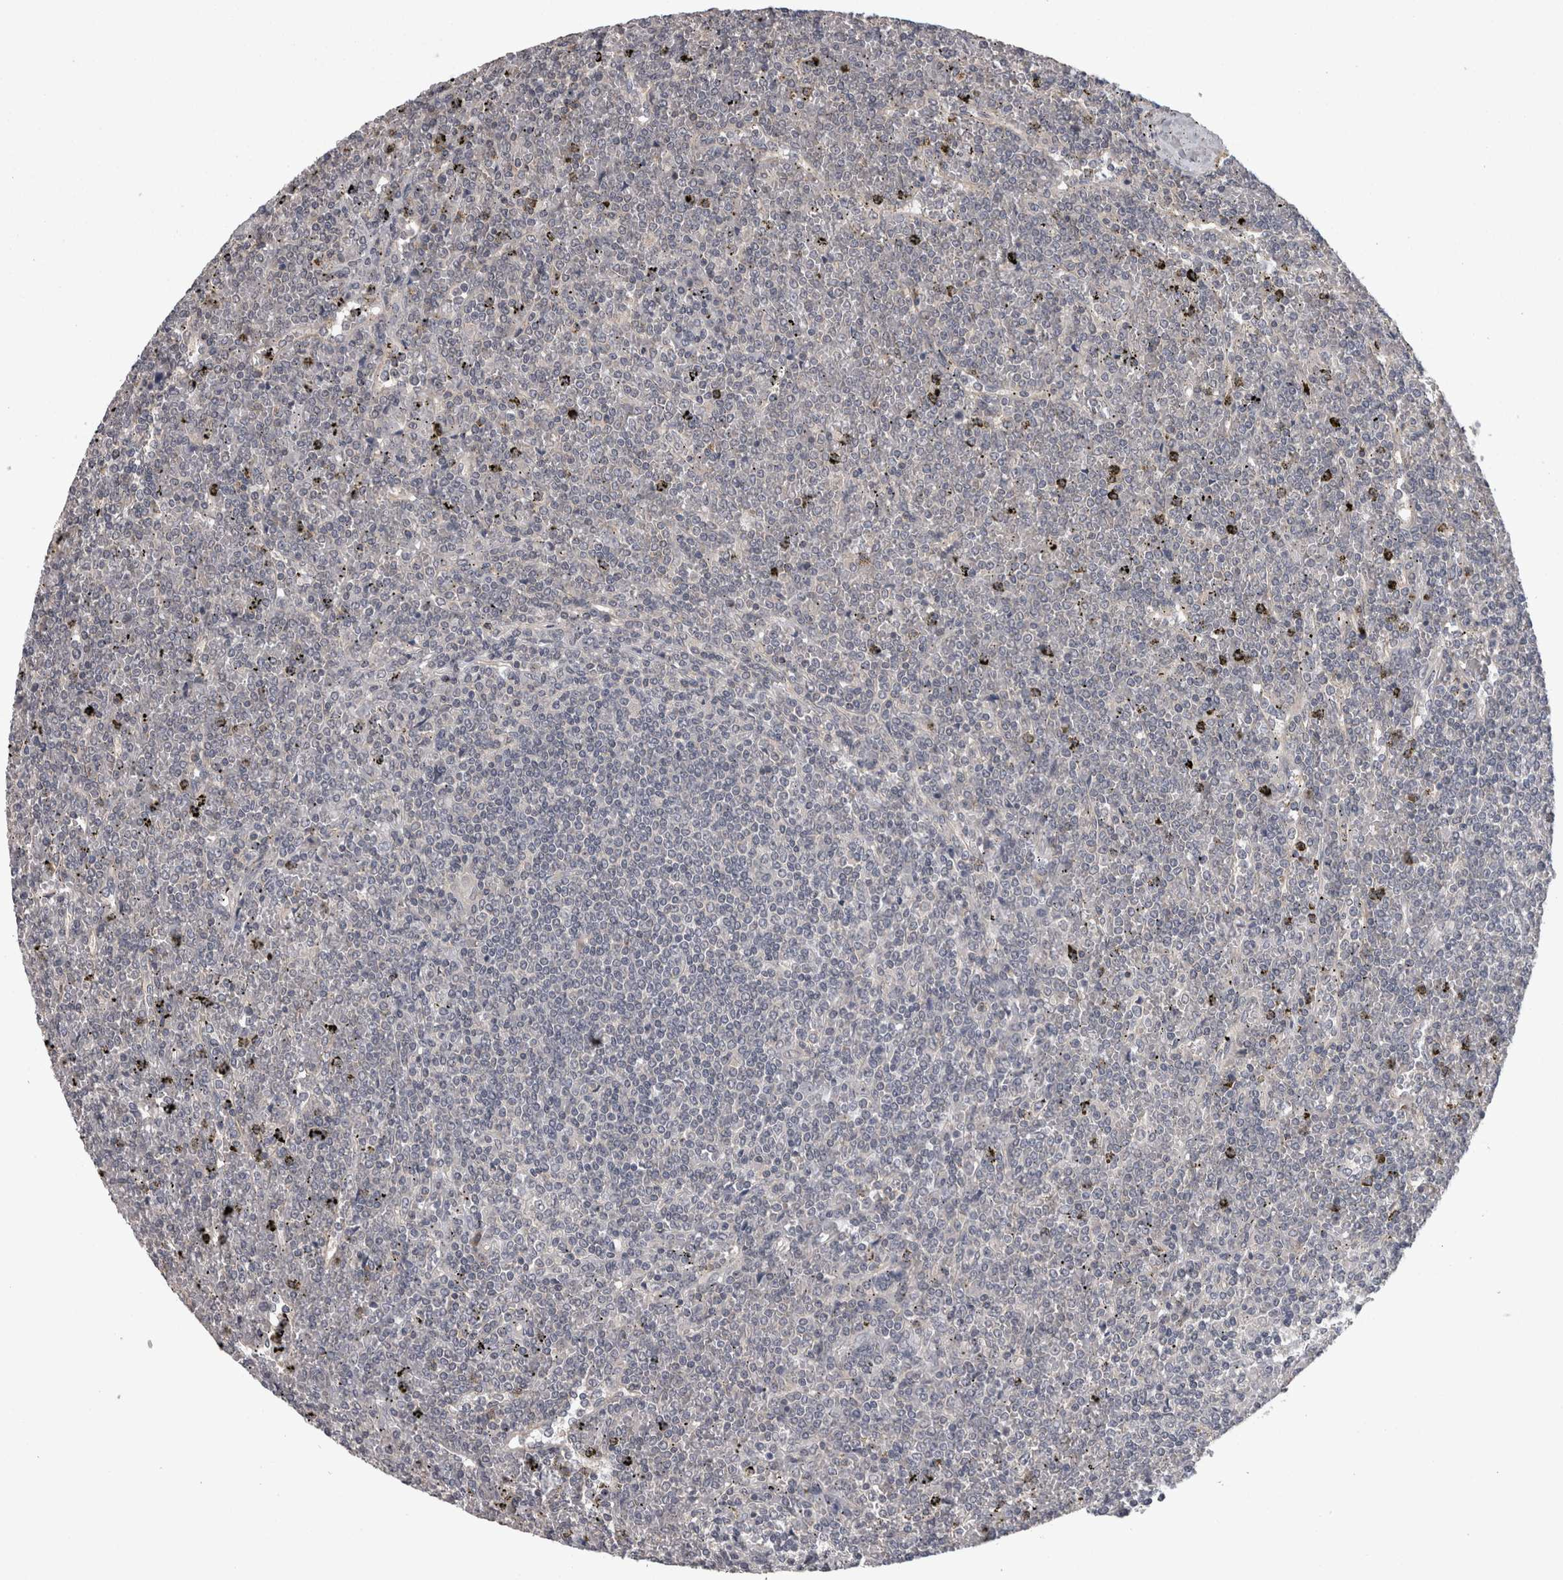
{"staining": {"intensity": "negative", "quantity": "none", "location": "none"}, "tissue": "lymphoma", "cell_type": "Tumor cells", "image_type": "cancer", "snomed": [{"axis": "morphology", "description": "Malignant lymphoma, non-Hodgkin's type, Low grade"}, {"axis": "topography", "description": "Spleen"}], "caption": "There is no significant expression in tumor cells of lymphoma.", "gene": "PON3", "patient": {"sex": "female", "age": 19}}